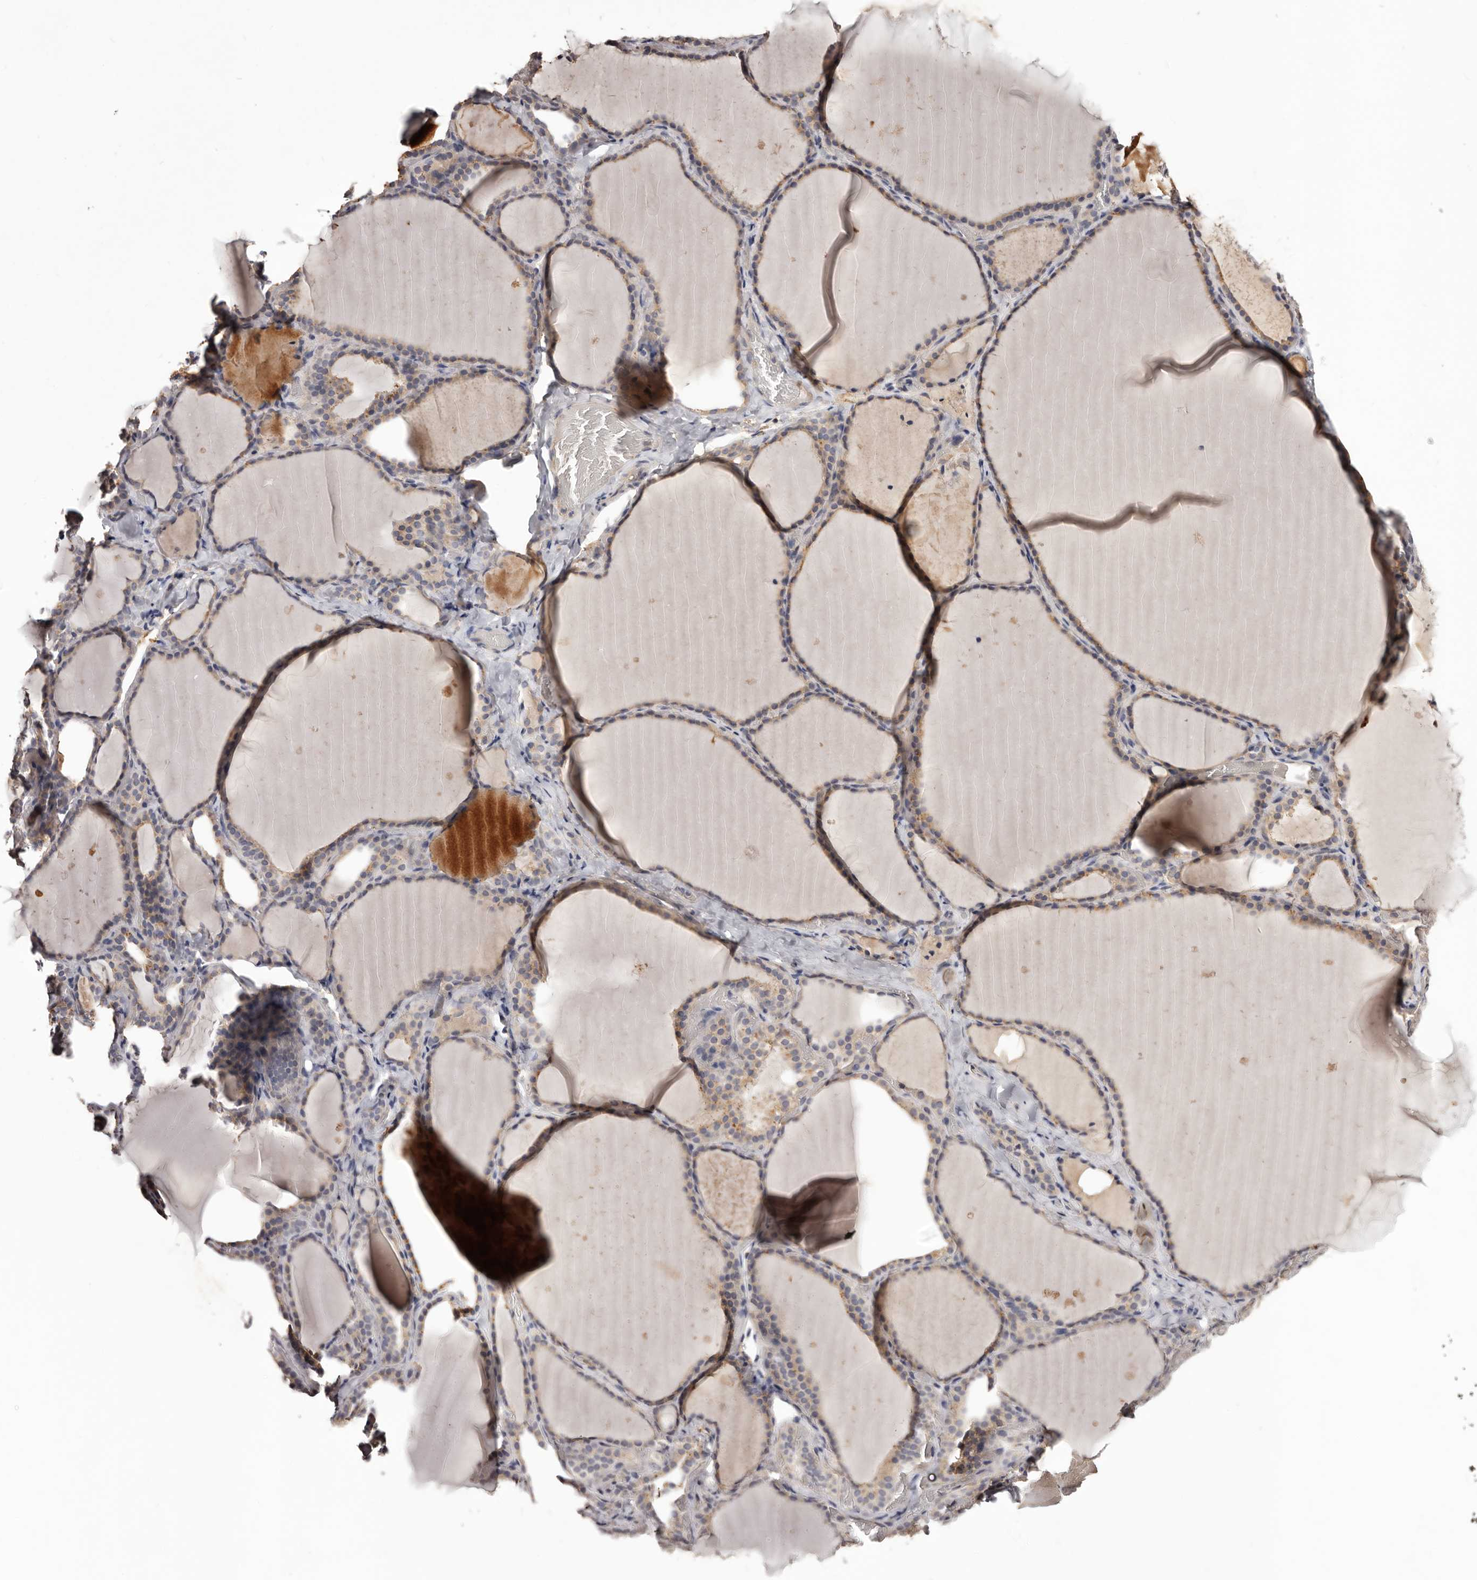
{"staining": {"intensity": "weak", "quantity": "25%-75%", "location": "cytoplasmic/membranous"}, "tissue": "thyroid gland", "cell_type": "Glandular cells", "image_type": "normal", "snomed": [{"axis": "morphology", "description": "Normal tissue, NOS"}, {"axis": "topography", "description": "Thyroid gland"}], "caption": "Immunohistochemical staining of normal thyroid gland exhibits weak cytoplasmic/membranous protein expression in approximately 25%-75% of glandular cells. The staining was performed using DAB, with brown indicating positive protein expression. Nuclei are stained blue with hematoxylin.", "gene": "LTV1", "patient": {"sex": "female", "age": 22}}